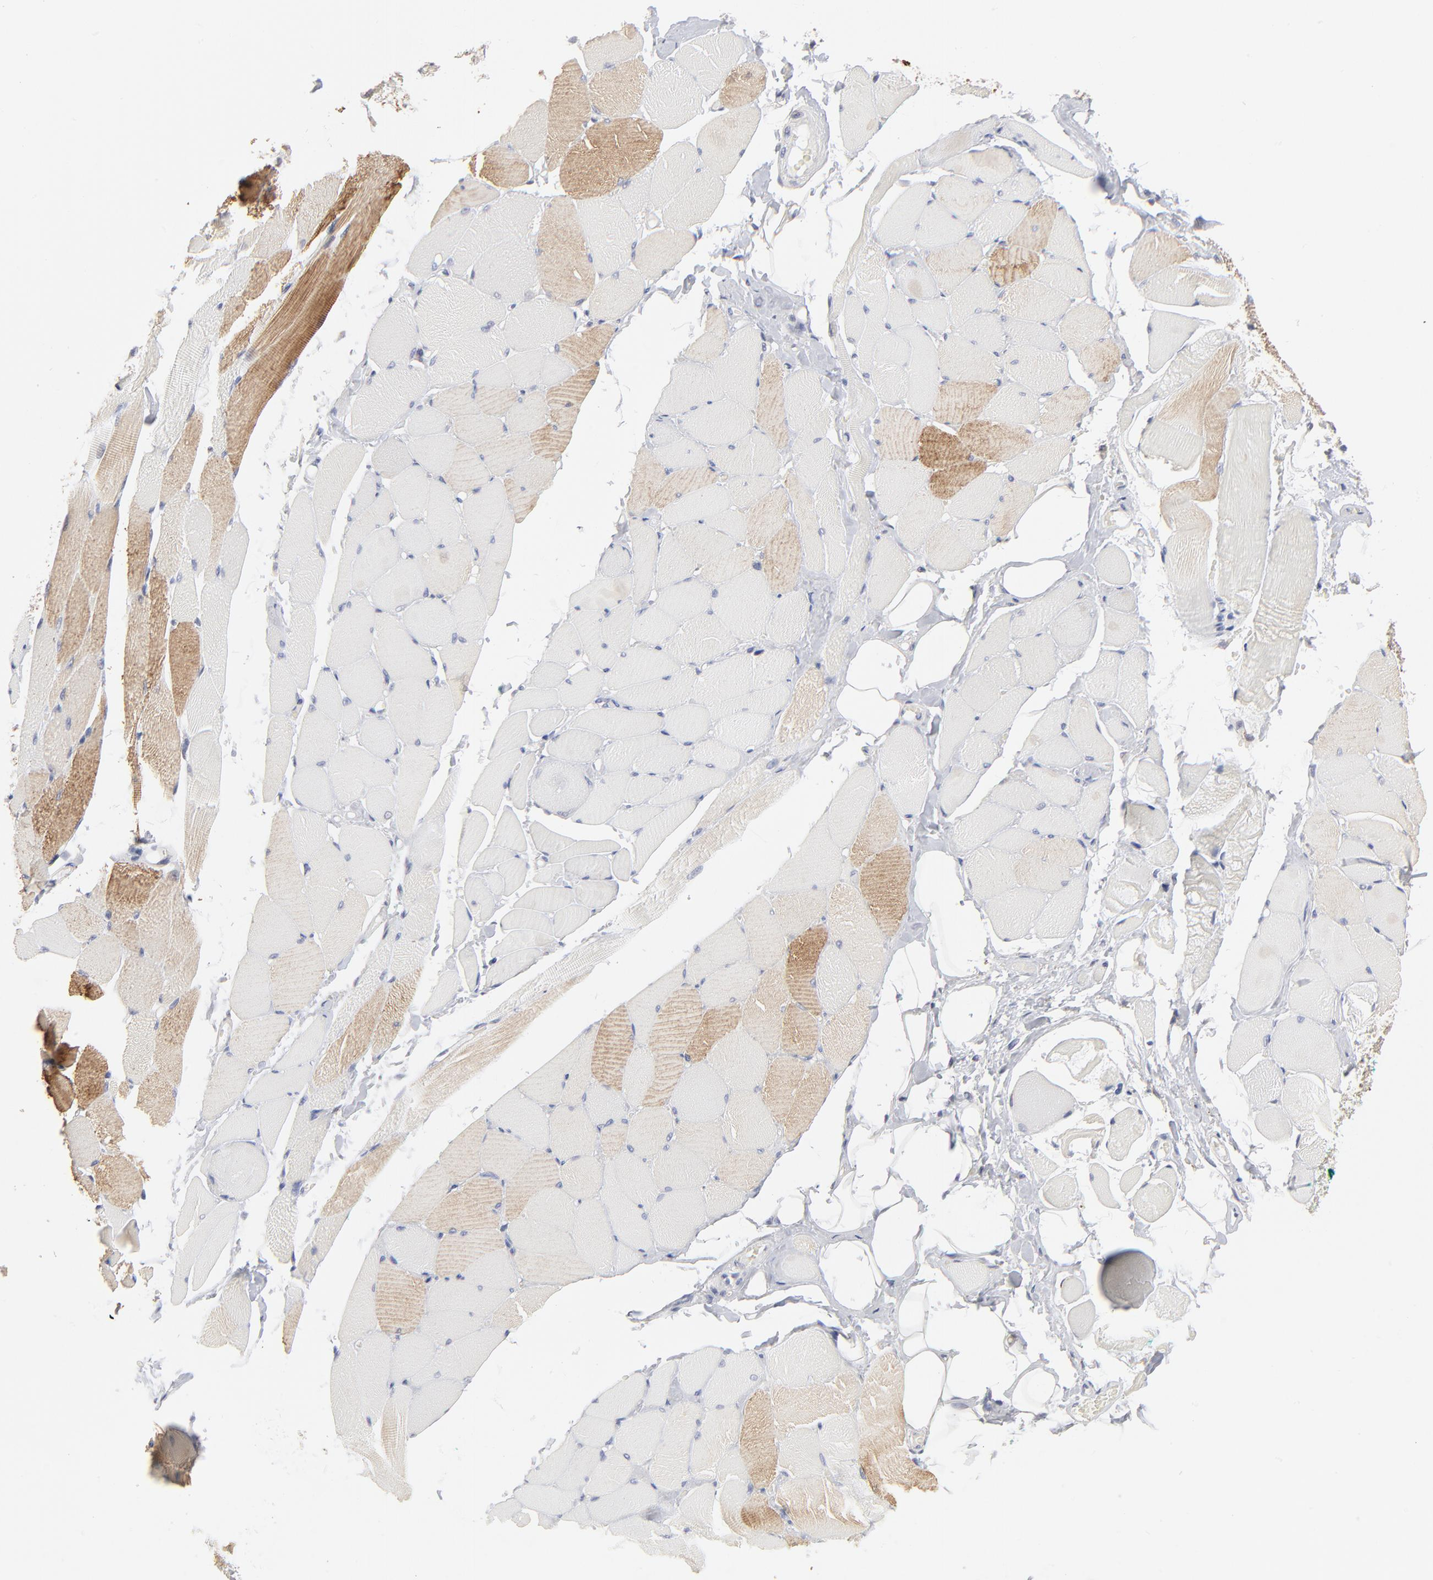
{"staining": {"intensity": "moderate", "quantity": "<25%", "location": "cytoplasmic/membranous"}, "tissue": "skeletal muscle", "cell_type": "Myocytes", "image_type": "normal", "snomed": [{"axis": "morphology", "description": "Normal tissue, NOS"}, {"axis": "topography", "description": "Skeletal muscle"}, {"axis": "topography", "description": "Peripheral nerve tissue"}], "caption": "Moderate cytoplasmic/membranous protein positivity is appreciated in about <25% of myocytes in skeletal muscle. Ihc stains the protein of interest in brown and the nuclei are stained blue.", "gene": "AURKA", "patient": {"sex": "female", "age": 84}}